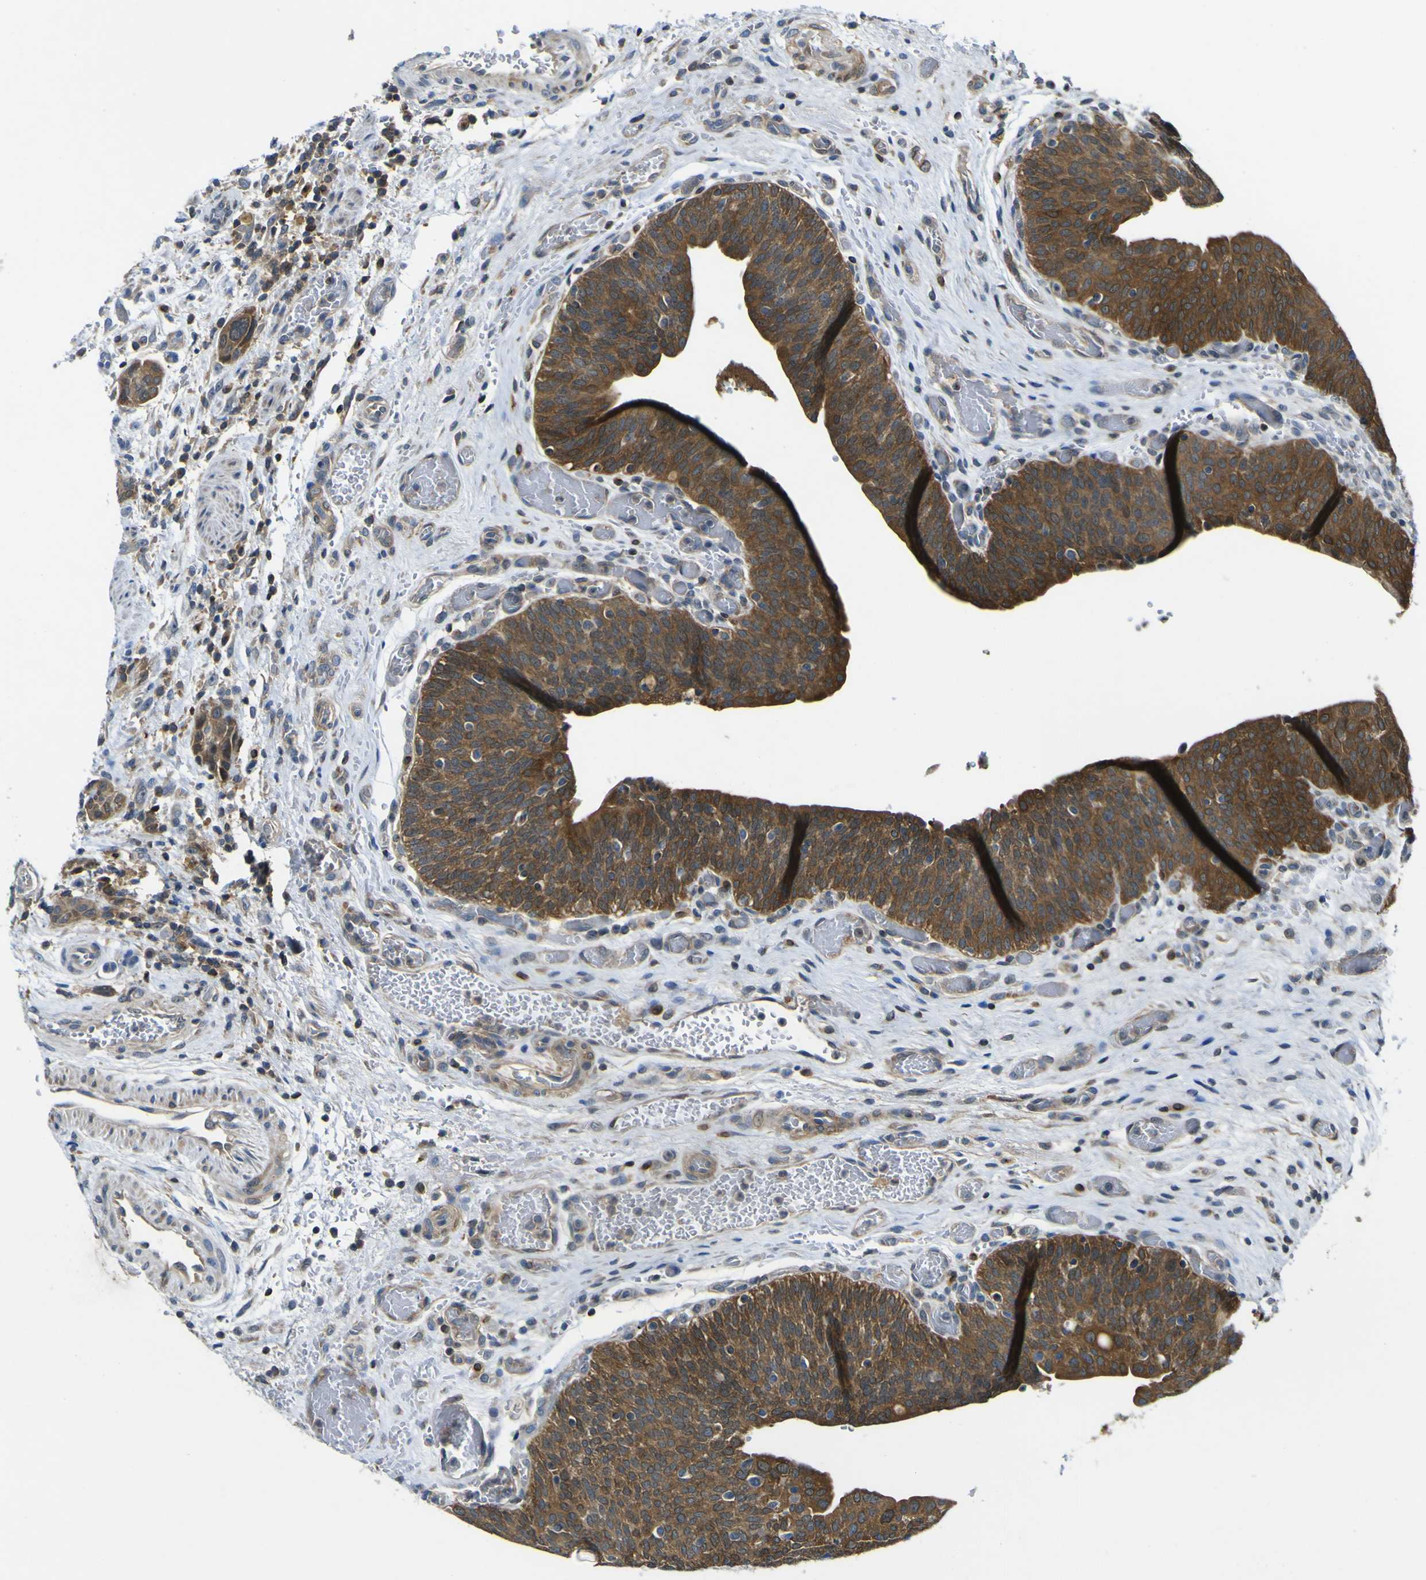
{"staining": {"intensity": "moderate", "quantity": ">75%", "location": "cytoplasmic/membranous"}, "tissue": "urothelial cancer", "cell_type": "Tumor cells", "image_type": "cancer", "snomed": [{"axis": "morphology", "description": "Urothelial carcinoma, High grade"}, {"axis": "topography", "description": "Urinary bladder"}], "caption": "A brown stain labels moderate cytoplasmic/membranous staining of a protein in urothelial cancer tumor cells.", "gene": "EML2", "patient": {"sex": "male", "age": 35}}